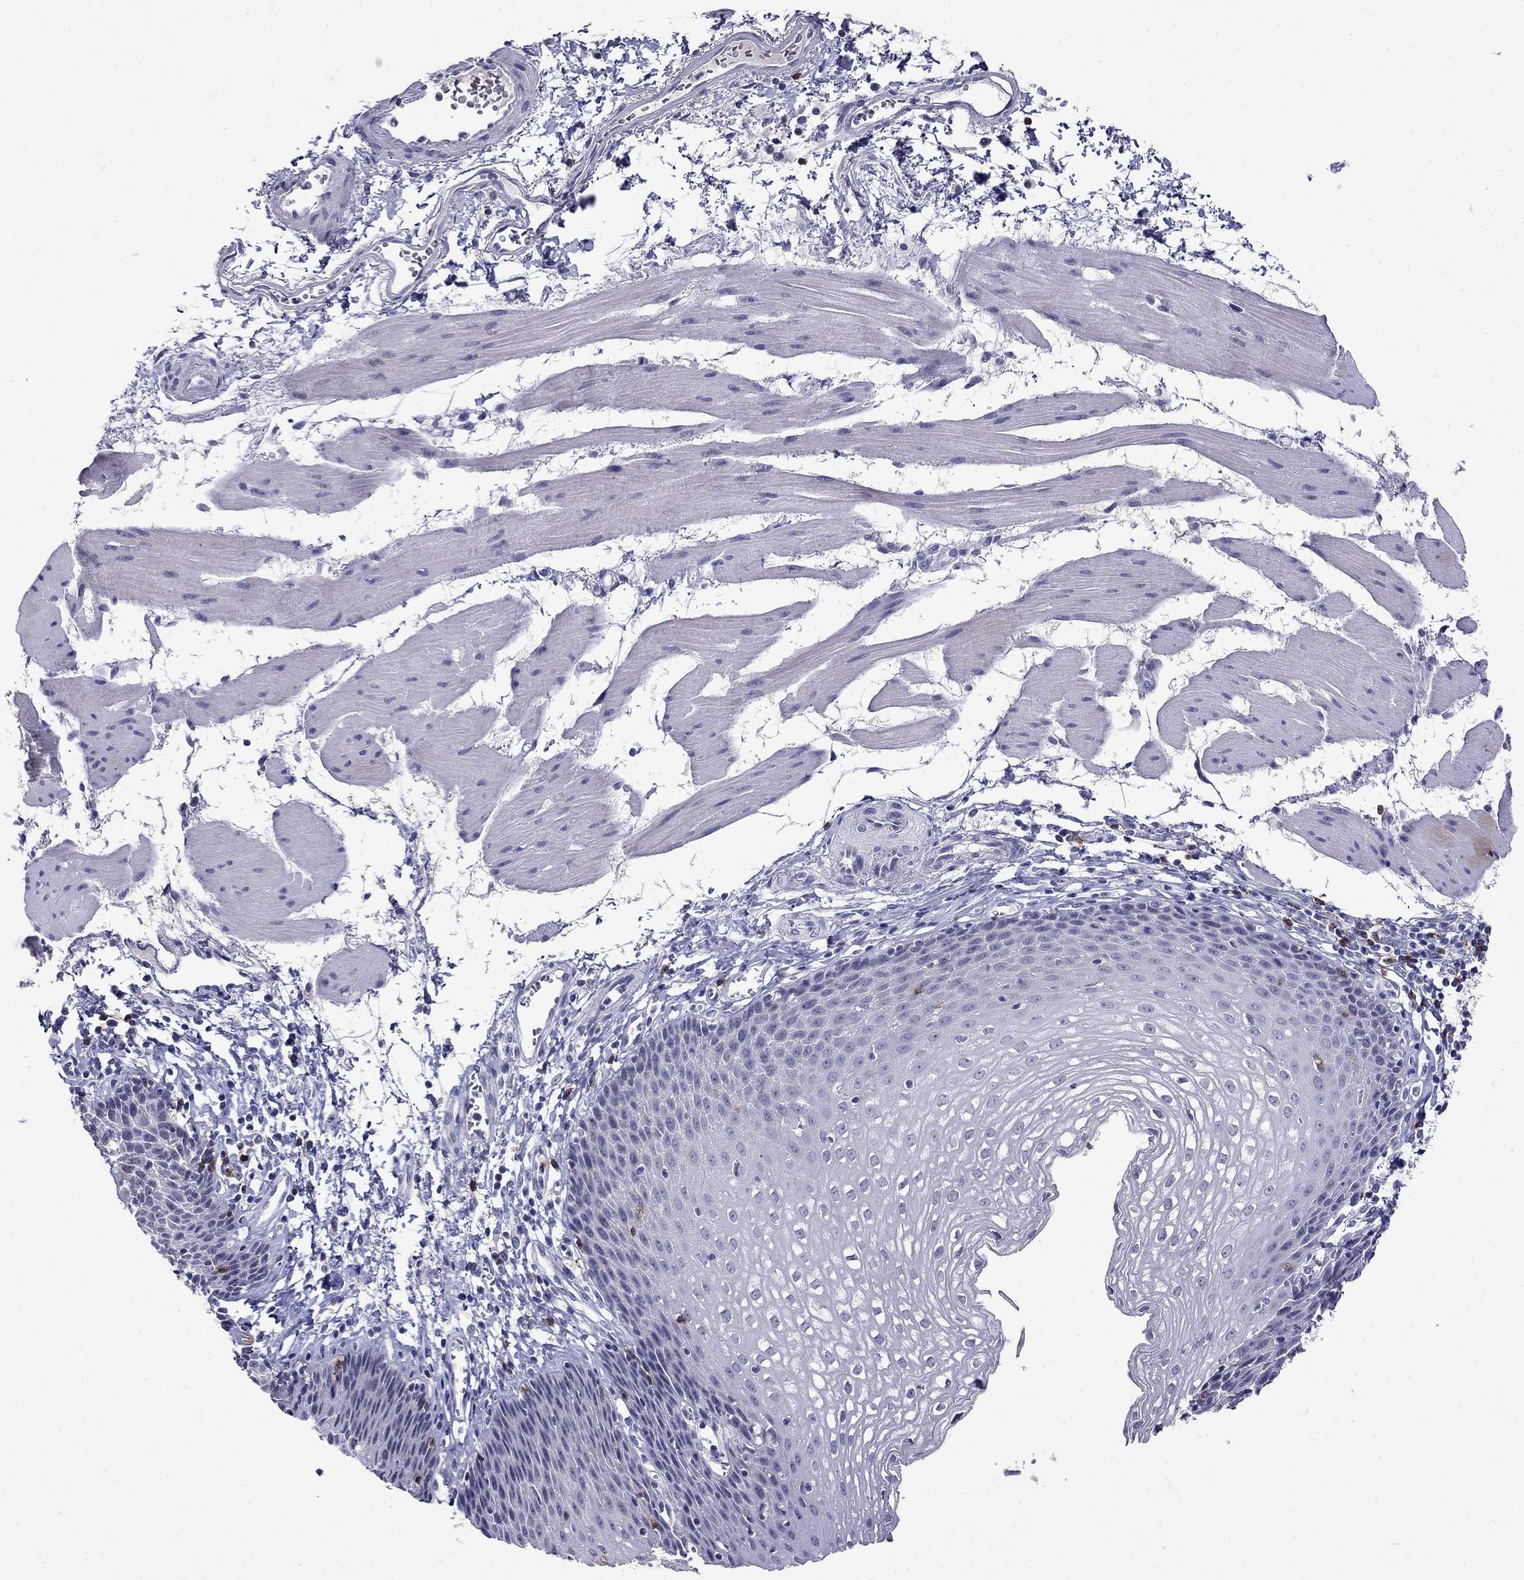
{"staining": {"intensity": "negative", "quantity": "none", "location": "none"}, "tissue": "esophagus", "cell_type": "Squamous epithelial cells", "image_type": "normal", "snomed": [{"axis": "morphology", "description": "Normal tissue, NOS"}, {"axis": "topography", "description": "Esophagus"}], "caption": "Protein analysis of normal esophagus reveals no significant staining in squamous epithelial cells.", "gene": "CD8B", "patient": {"sex": "female", "age": 64}}